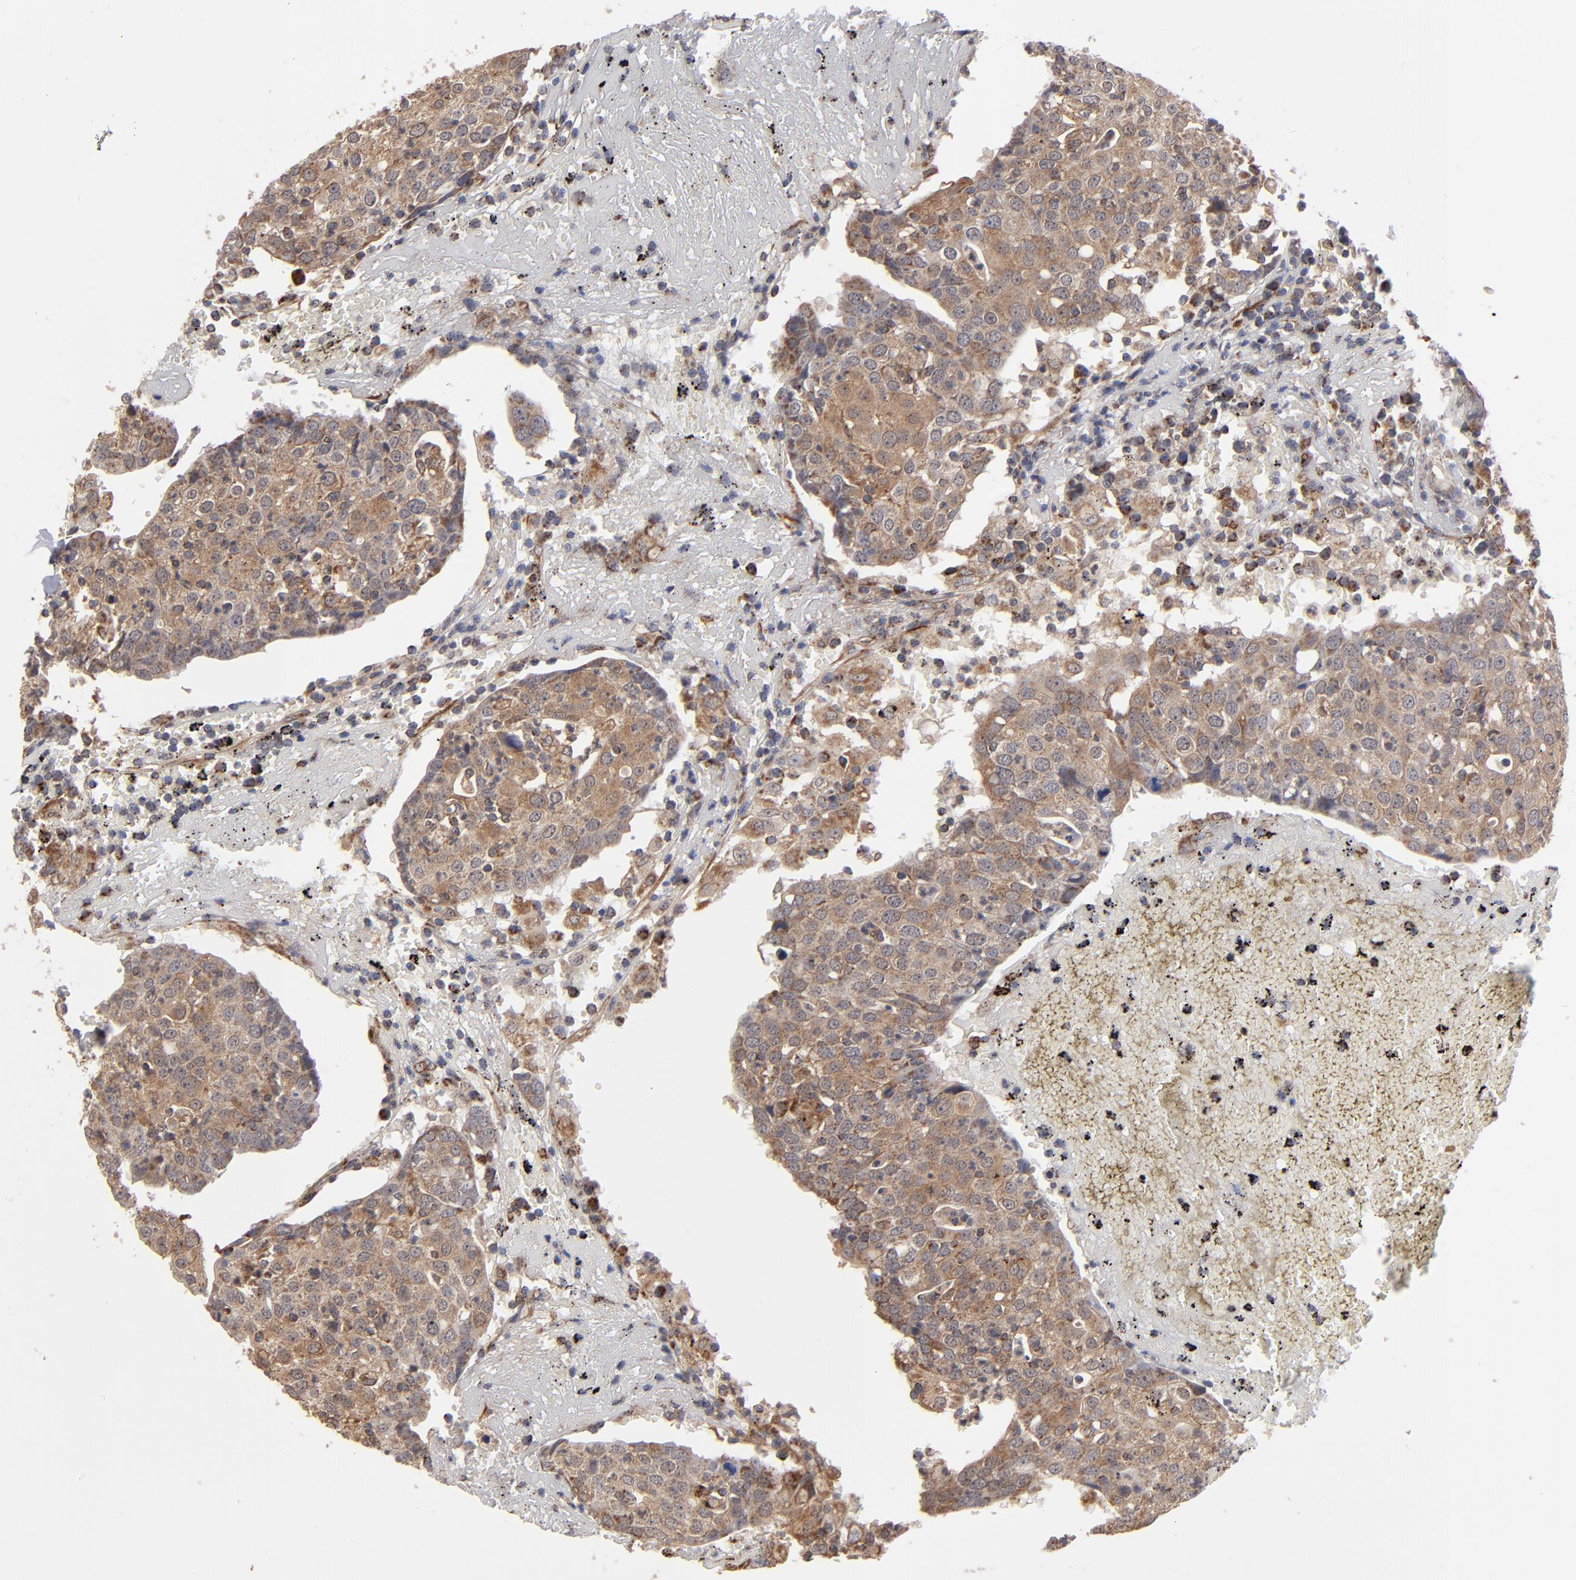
{"staining": {"intensity": "moderate", "quantity": ">75%", "location": "cytoplasmic/membranous"}, "tissue": "head and neck cancer", "cell_type": "Tumor cells", "image_type": "cancer", "snomed": [{"axis": "morphology", "description": "Adenocarcinoma, NOS"}, {"axis": "topography", "description": "Salivary gland"}, {"axis": "topography", "description": "Head-Neck"}], "caption": "Immunohistochemistry (IHC) micrograph of neoplastic tissue: adenocarcinoma (head and neck) stained using immunohistochemistry demonstrates medium levels of moderate protein expression localized specifically in the cytoplasmic/membranous of tumor cells, appearing as a cytoplasmic/membranous brown color.", "gene": "MIPOL1", "patient": {"sex": "female", "age": 65}}